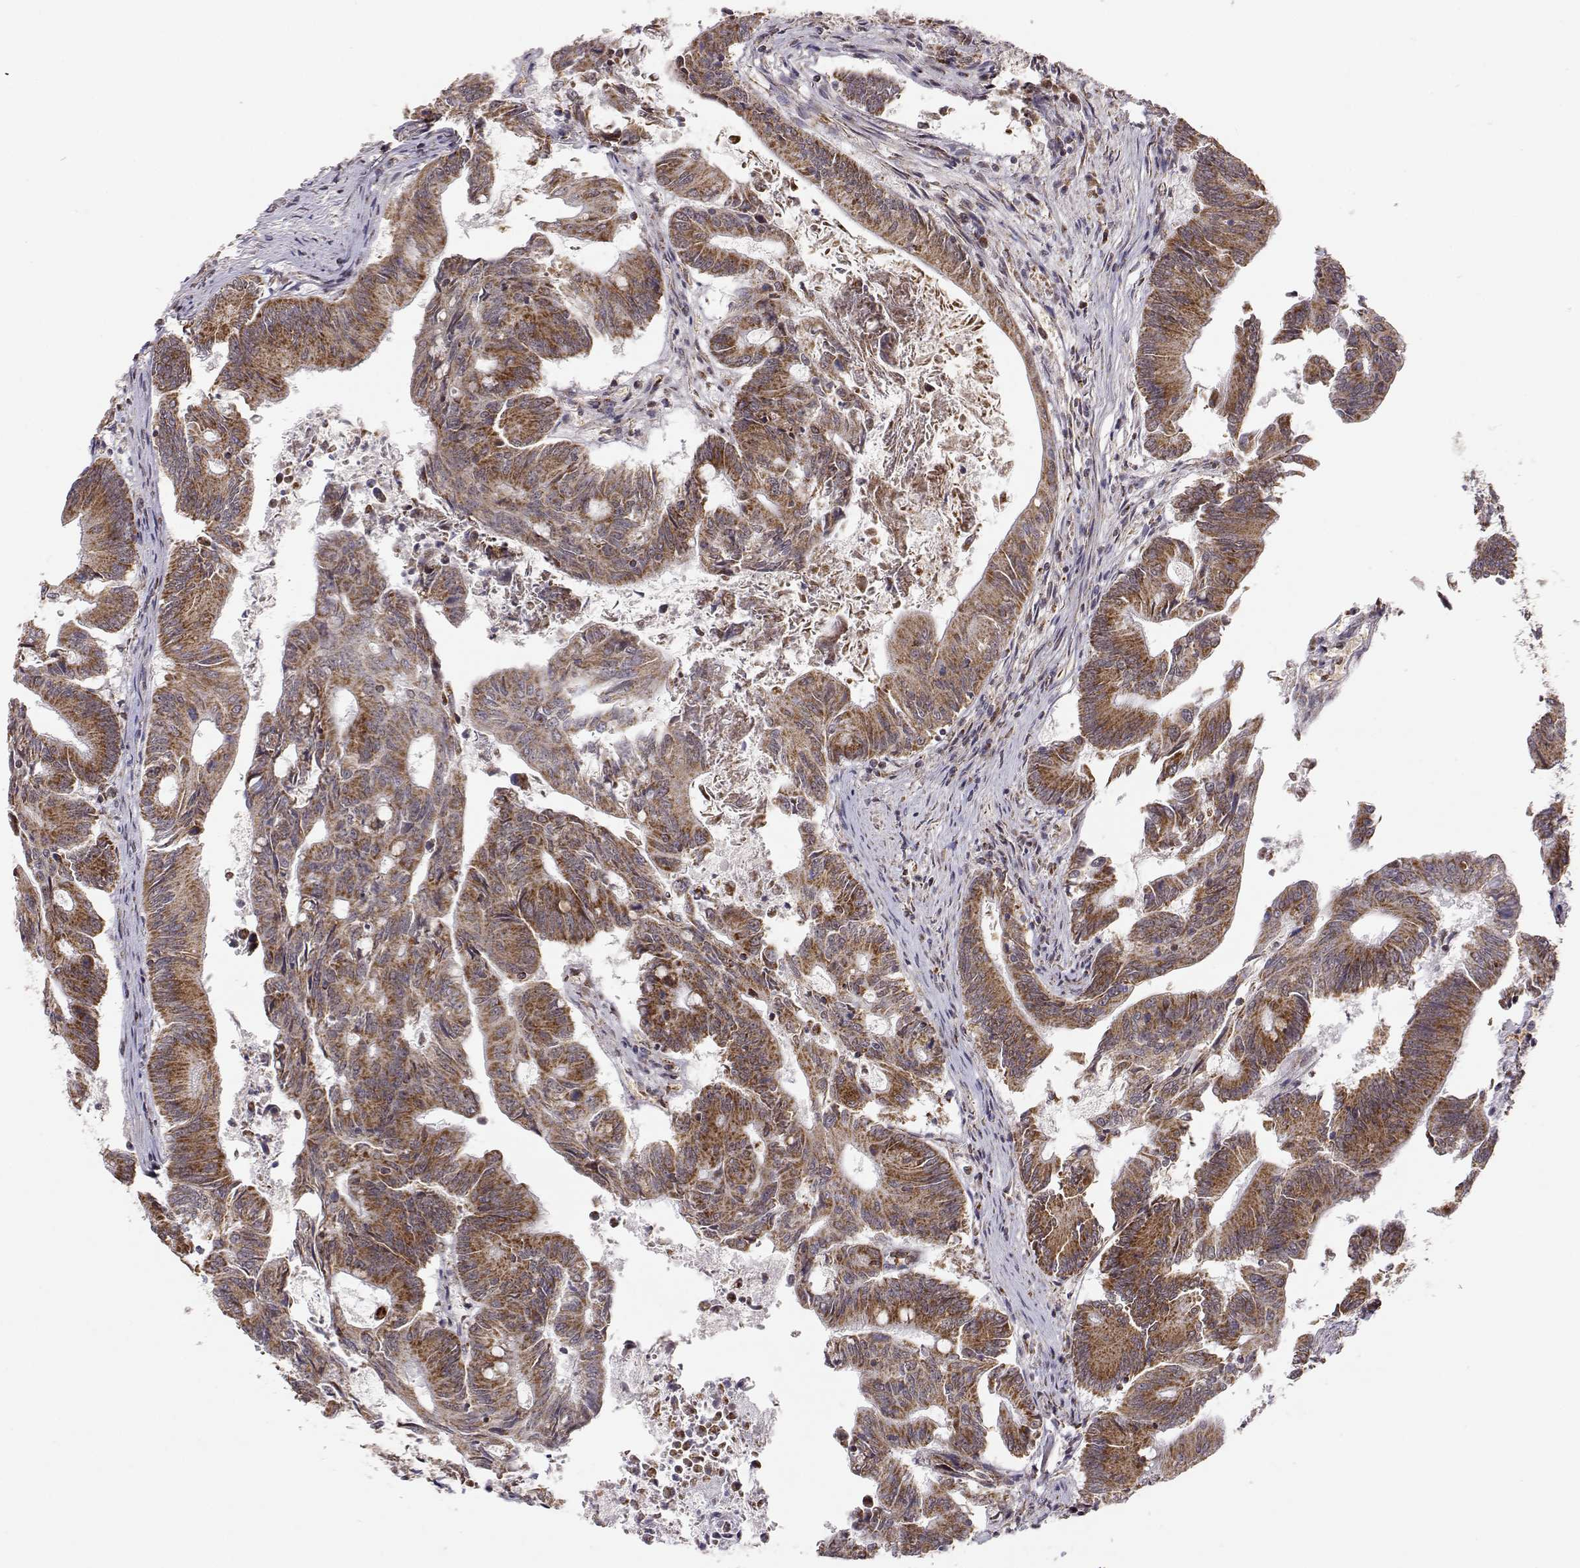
{"staining": {"intensity": "strong", "quantity": ">75%", "location": "cytoplasmic/membranous"}, "tissue": "colorectal cancer", "cell_type": "Tumor cells", "image_type": "cancer", "snomed": [{"axis": "morphology", "description": "Adenocarcinoma, NOS"}, {"axis": "topography", "description": "Colon"}], "caption": "Colorectal adenocarcinoma stained for a protein displays strong cytoplasmic/membranous positivity in tumor cells. The staining was performed using DAB, with brown indicating positive protein expression. Nuclei are stained blue with hematoxylin.", "gene": "EXOG", "patient": {"sex": "female", "age": 70}}